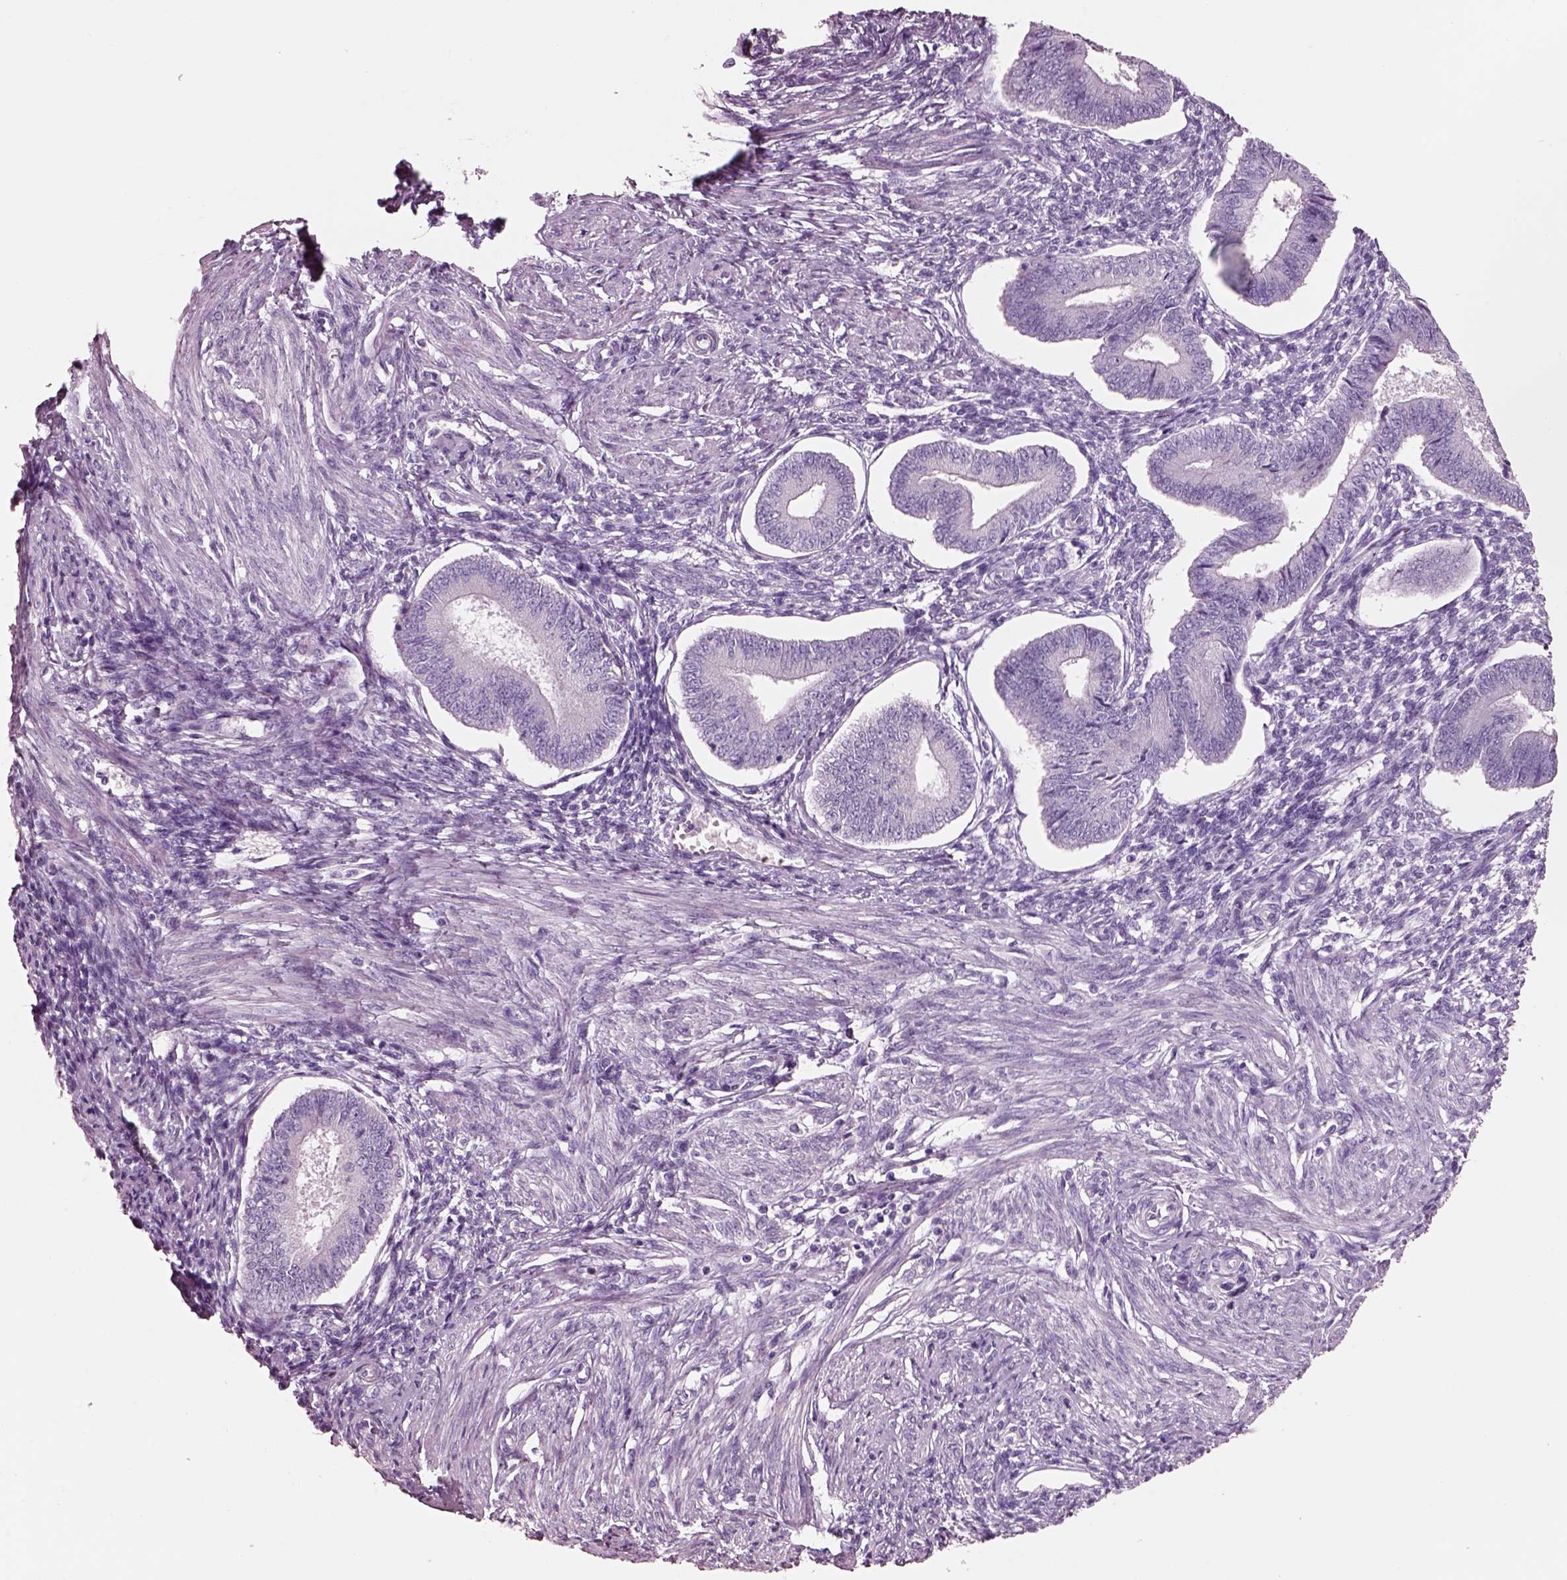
{"staining": {"intensity": "negative", "quantity": "none", "location": "none"}, "tissue": "endometrium", "cell_type": "Cells in endometrial stroma", "image_type": "normal", "snomed": [{"axis": "morphology", "description": "Normal tissue, NOS"}, {"axis": "topography", "description": "Endometrium"}], "caption": "Immunohistochemistry (IHC) of normal human endometrium demonstrates no positivity in cells in endometrial stroma.", "gene": "PNOC", "patient": {"sex": "female", "age": 42}}